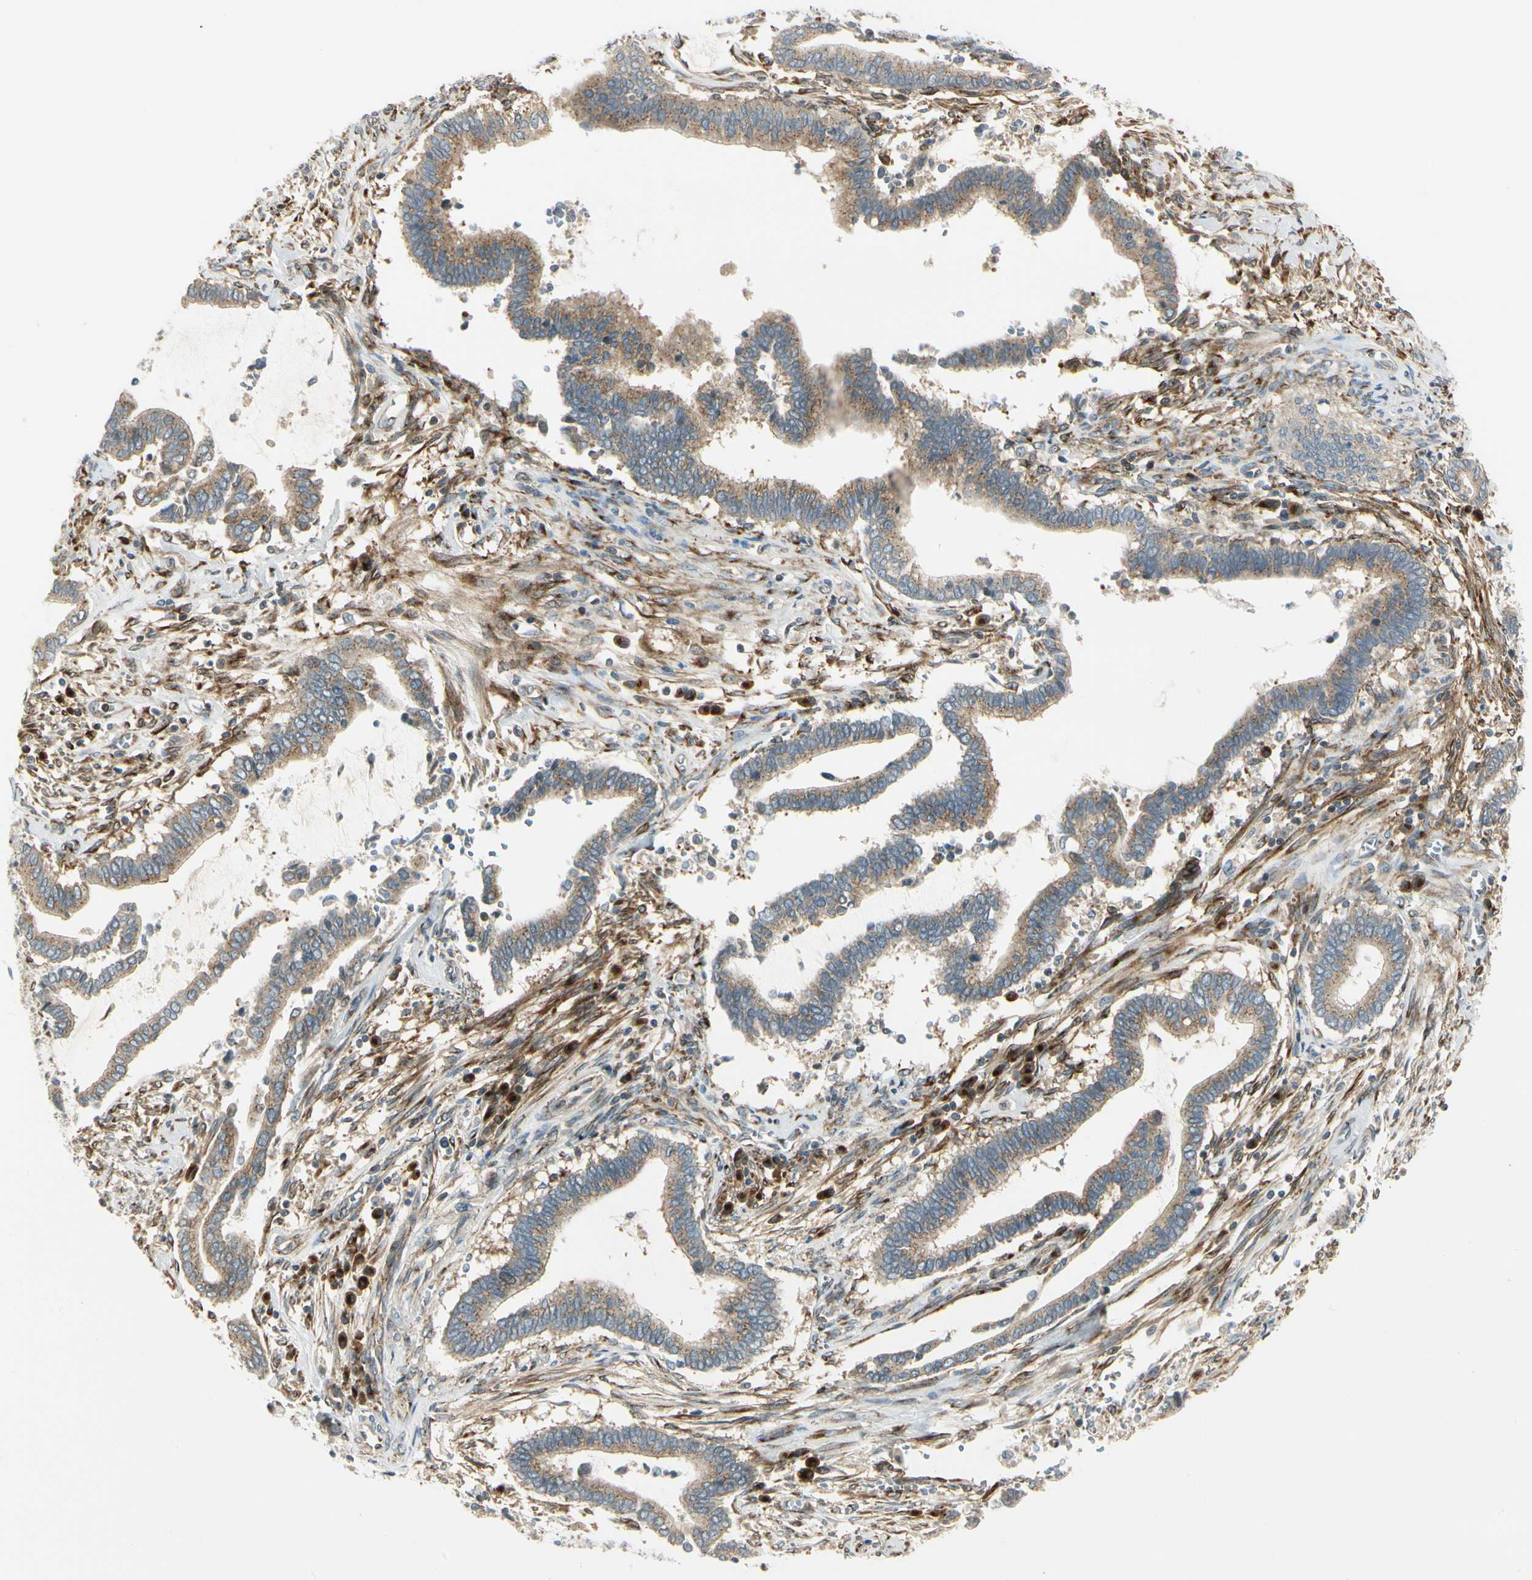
{"staining": {"intensity": "moderate", "quantity": ">75%", "location": "cytoplasmic/membranous"}, "tissue": "cervical cancer", "cell_type": "Tumor cells", "image_type": "cancer", "snomed": [{"axis": "morphology", "description": "Adenocarcinoma, NOS"}, {"axis": "topography", "description": "Cervix"}], "caption": "This histopathology image exhibits immunohistochemistry staining of adenocarcinoma (cervical), with medium moderate cytoplasmic/membranous positivity in approximately >75% of tumor cells.", "gene": "MANSC1", "patient": {"sex": "female", "age": 44}}